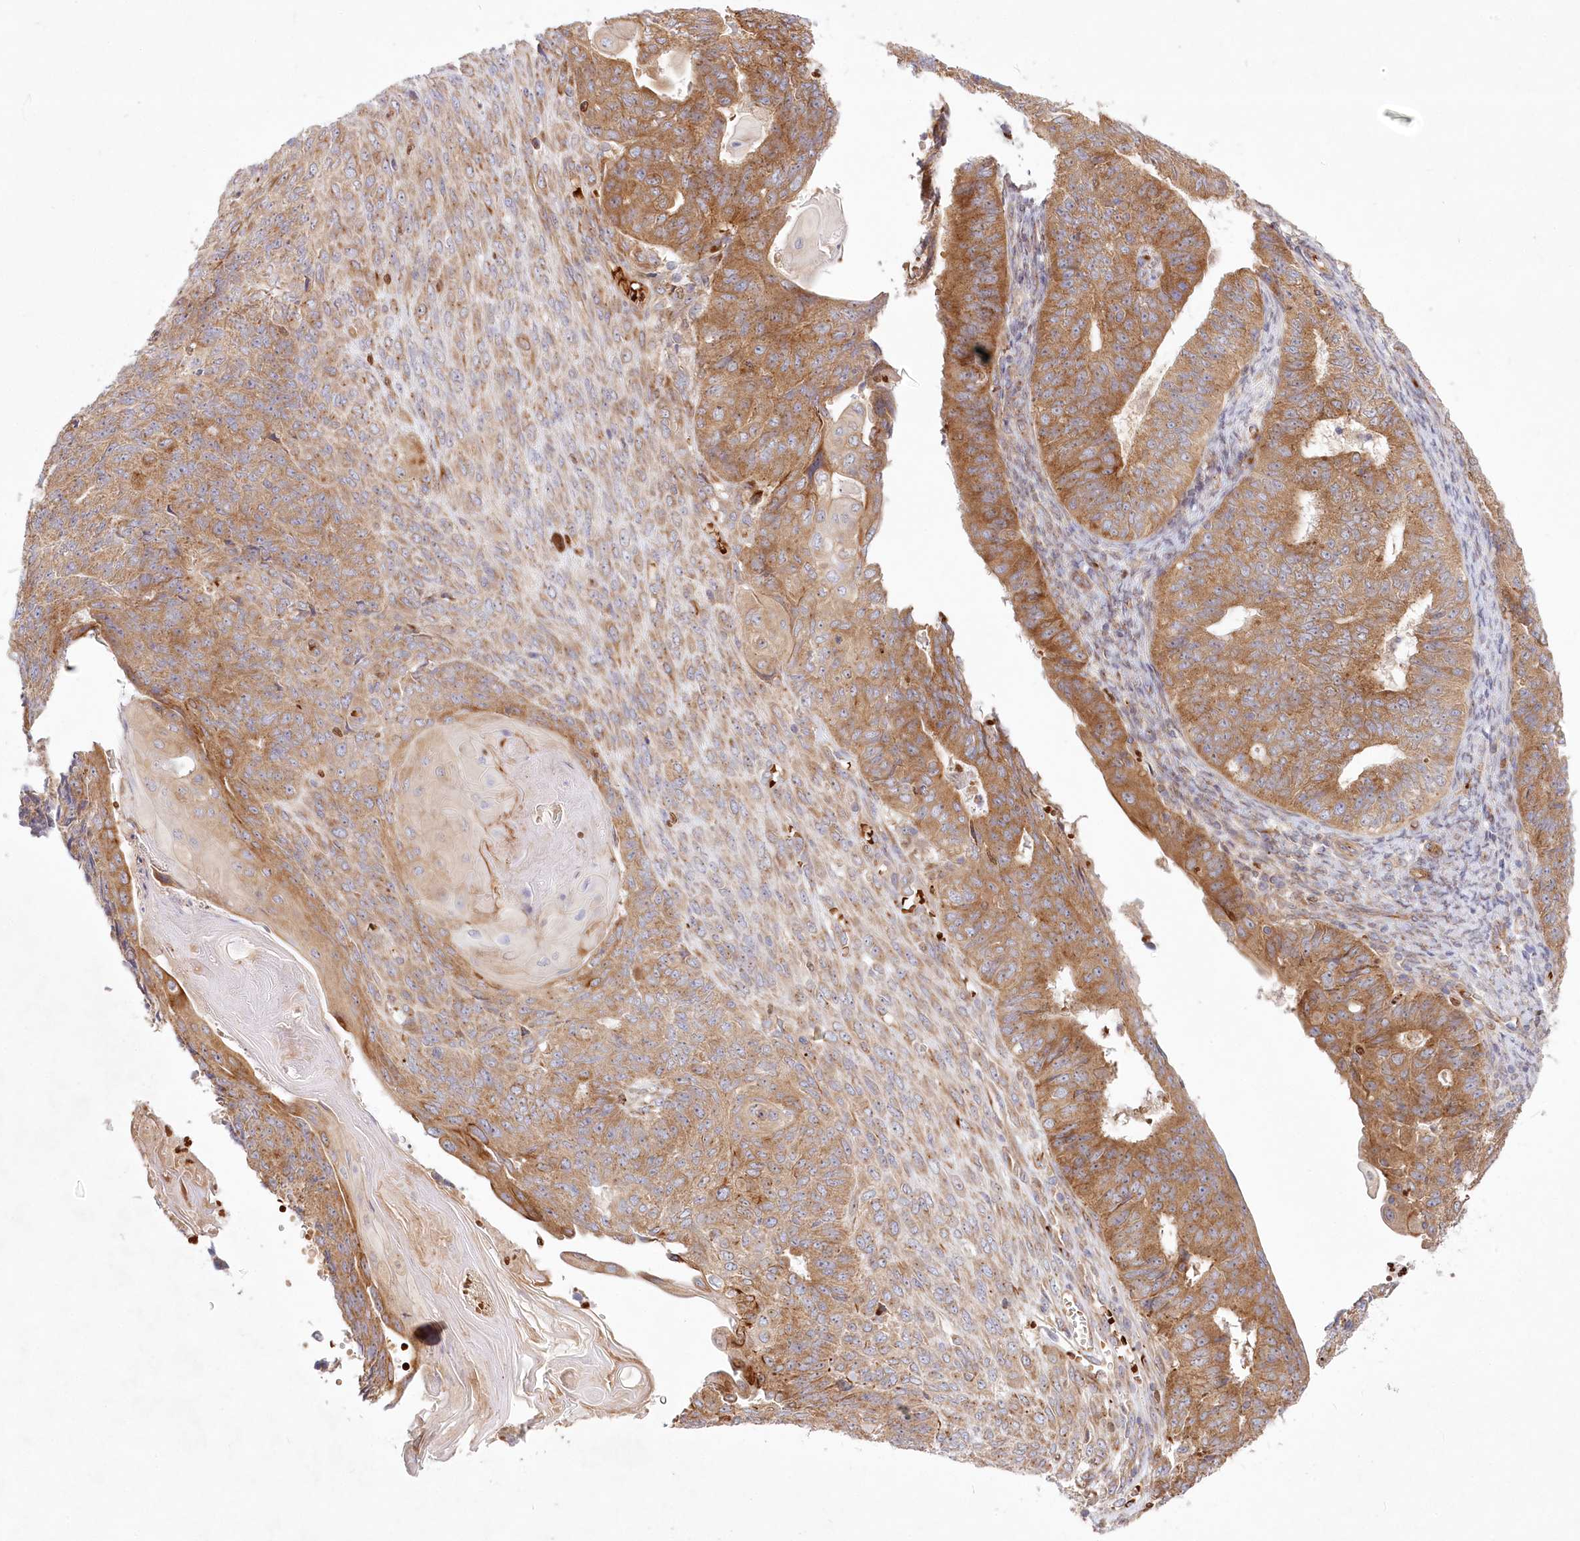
{"staining": {"intensity": "moderate", "quantity": ">75%", "location": "cytoplasmic/membranous"}, "tissue": "endometrial cancer", "cell_type": "Tumor cells", "image_type": "cancer", "snomed": [{"axis": "morphology", "description": "Adenocarcinoma, NOS"}, {"axis": "topography", "description": "Endometrium"}], "caption": "Human endometrial adenocarcinoma stained for a protein (brown) exhibits moderate cytoplasmic/membranous positive expression in about >75% of tumor cells.", "gene": "COMMD3", "patient": {"sex": "female", "age": 32}}